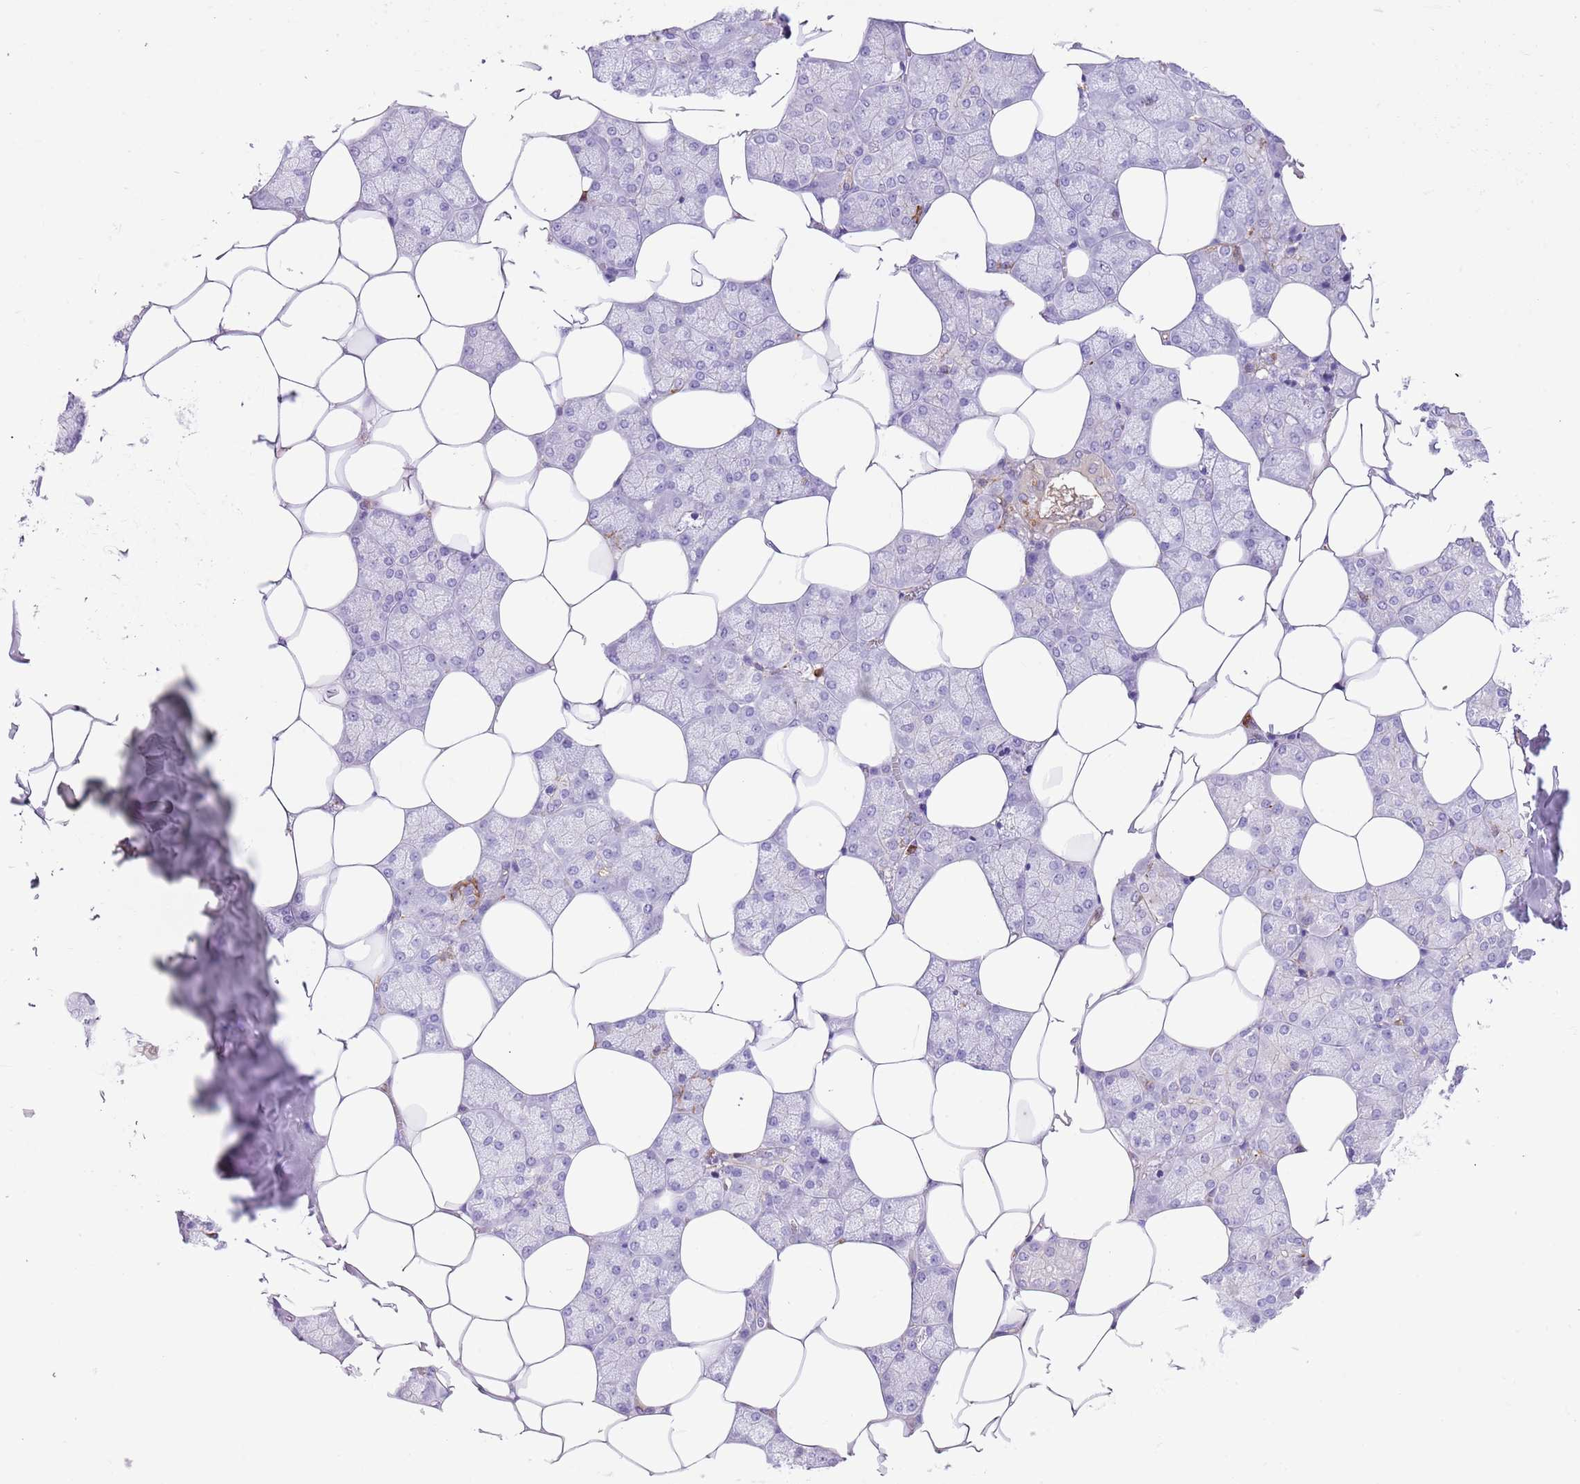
{"staining": {"intensity": "weak", "quantity": "<25%", "location": "cytoplasmic/membranous"}, "tissue": "salivary gland", "cell_type": "Glandular cells", "image_type": "normal", "snomed": [{"axis": "morphology", "description": "Normal tissue, NOS"}, {"axis": "topography", "description": "Salivary gland"}], "caption": "Image shows no significant protein positivity in glandular cells of unremarkable salivary gland.", "gene": "EFHD2", "patient": {"sex": "male", "age": 62}}